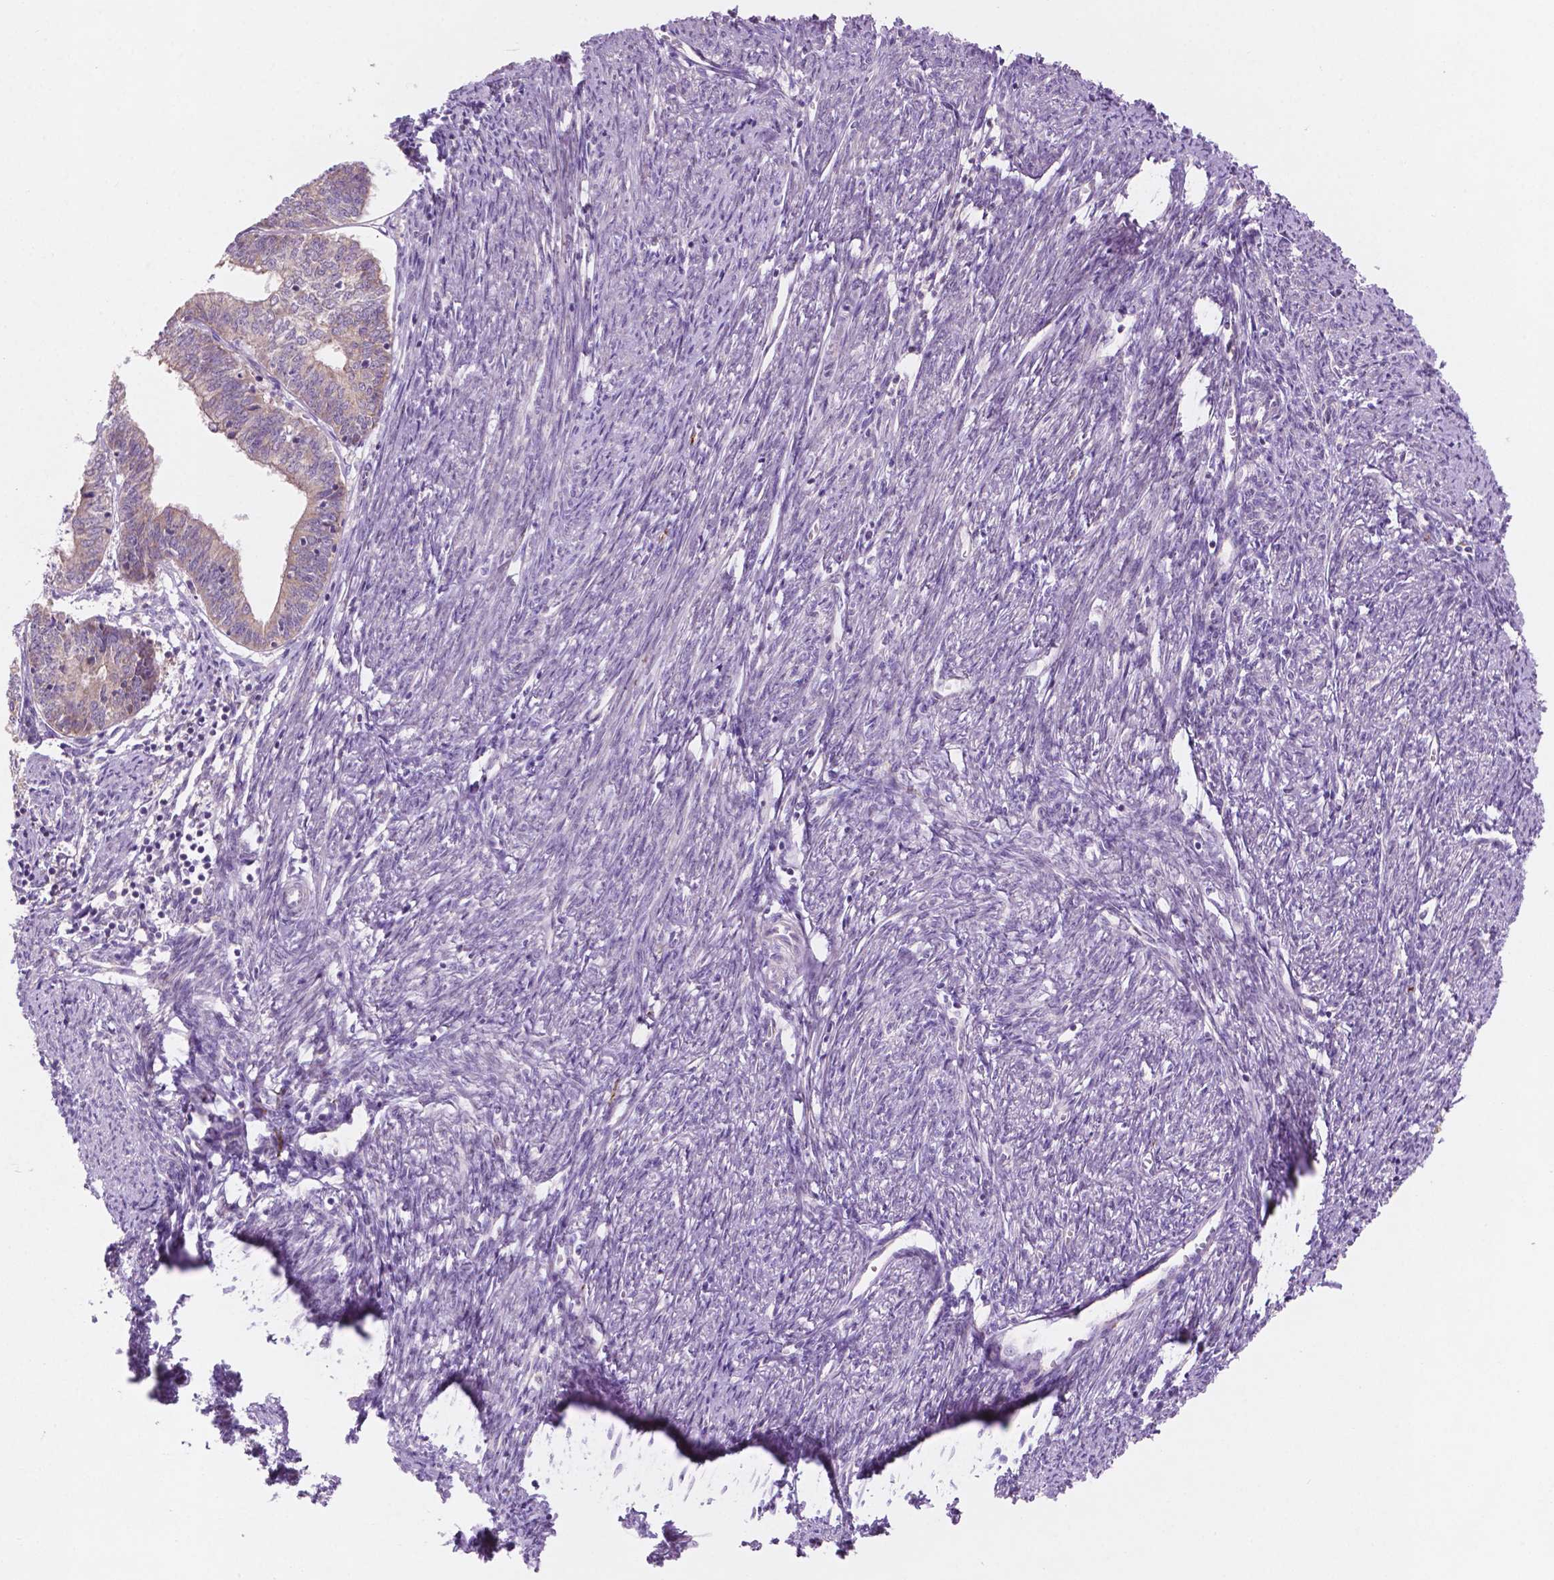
{"staining": {"intensity": "weak", "quantity": ">75%", "location": "cytoplasmic/membranous"}, "tissue": "endometrial cancer", "cell_type": "Tumor cells", "image_type": "cancer", "snomed": [{"axis": "morphology", "description": "Adenocarcinoma, NOS"}, {"axis": "topography", "description": "Endometrium"}], "caption": "A histopathology image of adenocarcinoma (endometrial) stained for a protein reveals weak cytoplasmic/membranous brown staining in tumor cells.", "gene": "LRP1B", "patient": {"sex": "female", "age": 61}}